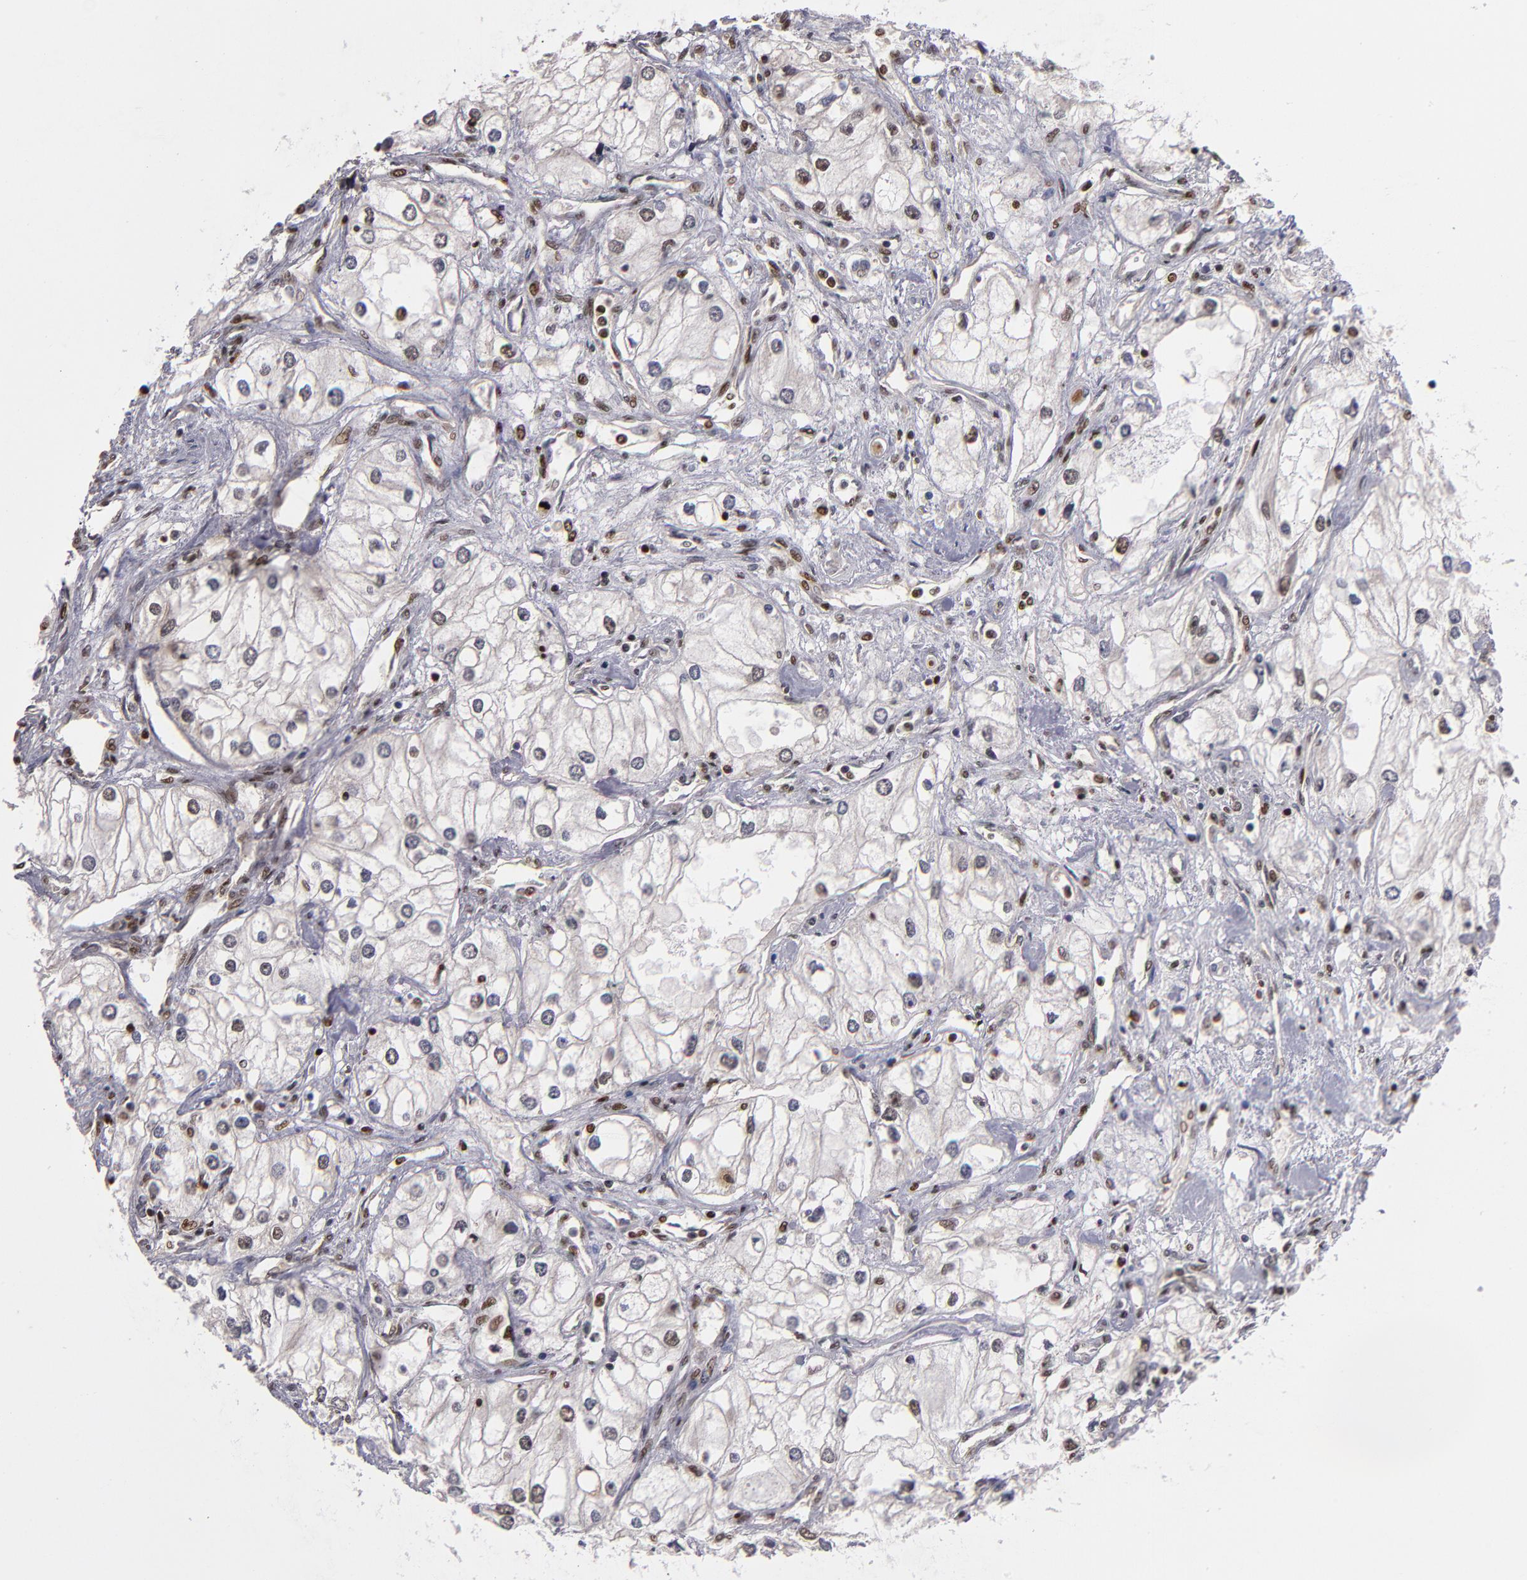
{"staining": {"intensity": "weak", "quantity": "25%-75%", "location": "nuclear"}, "tissue": "renal cancer", "cell_type": "Tumor cells", "image_type": "cancer", "snomed": [{"axis": "morphology", "description": "Adenocarcinoma, NOS"}, {"axis": "topography", "description": "Kidney"}], "caption": "Tumor cells display low levels of weak nuclear expression in about 25%-75% of cells in human renal cancer (adenocarcinoma).", "gene": "KDM6A", "patient": {"sex": "male", "age": 57}}